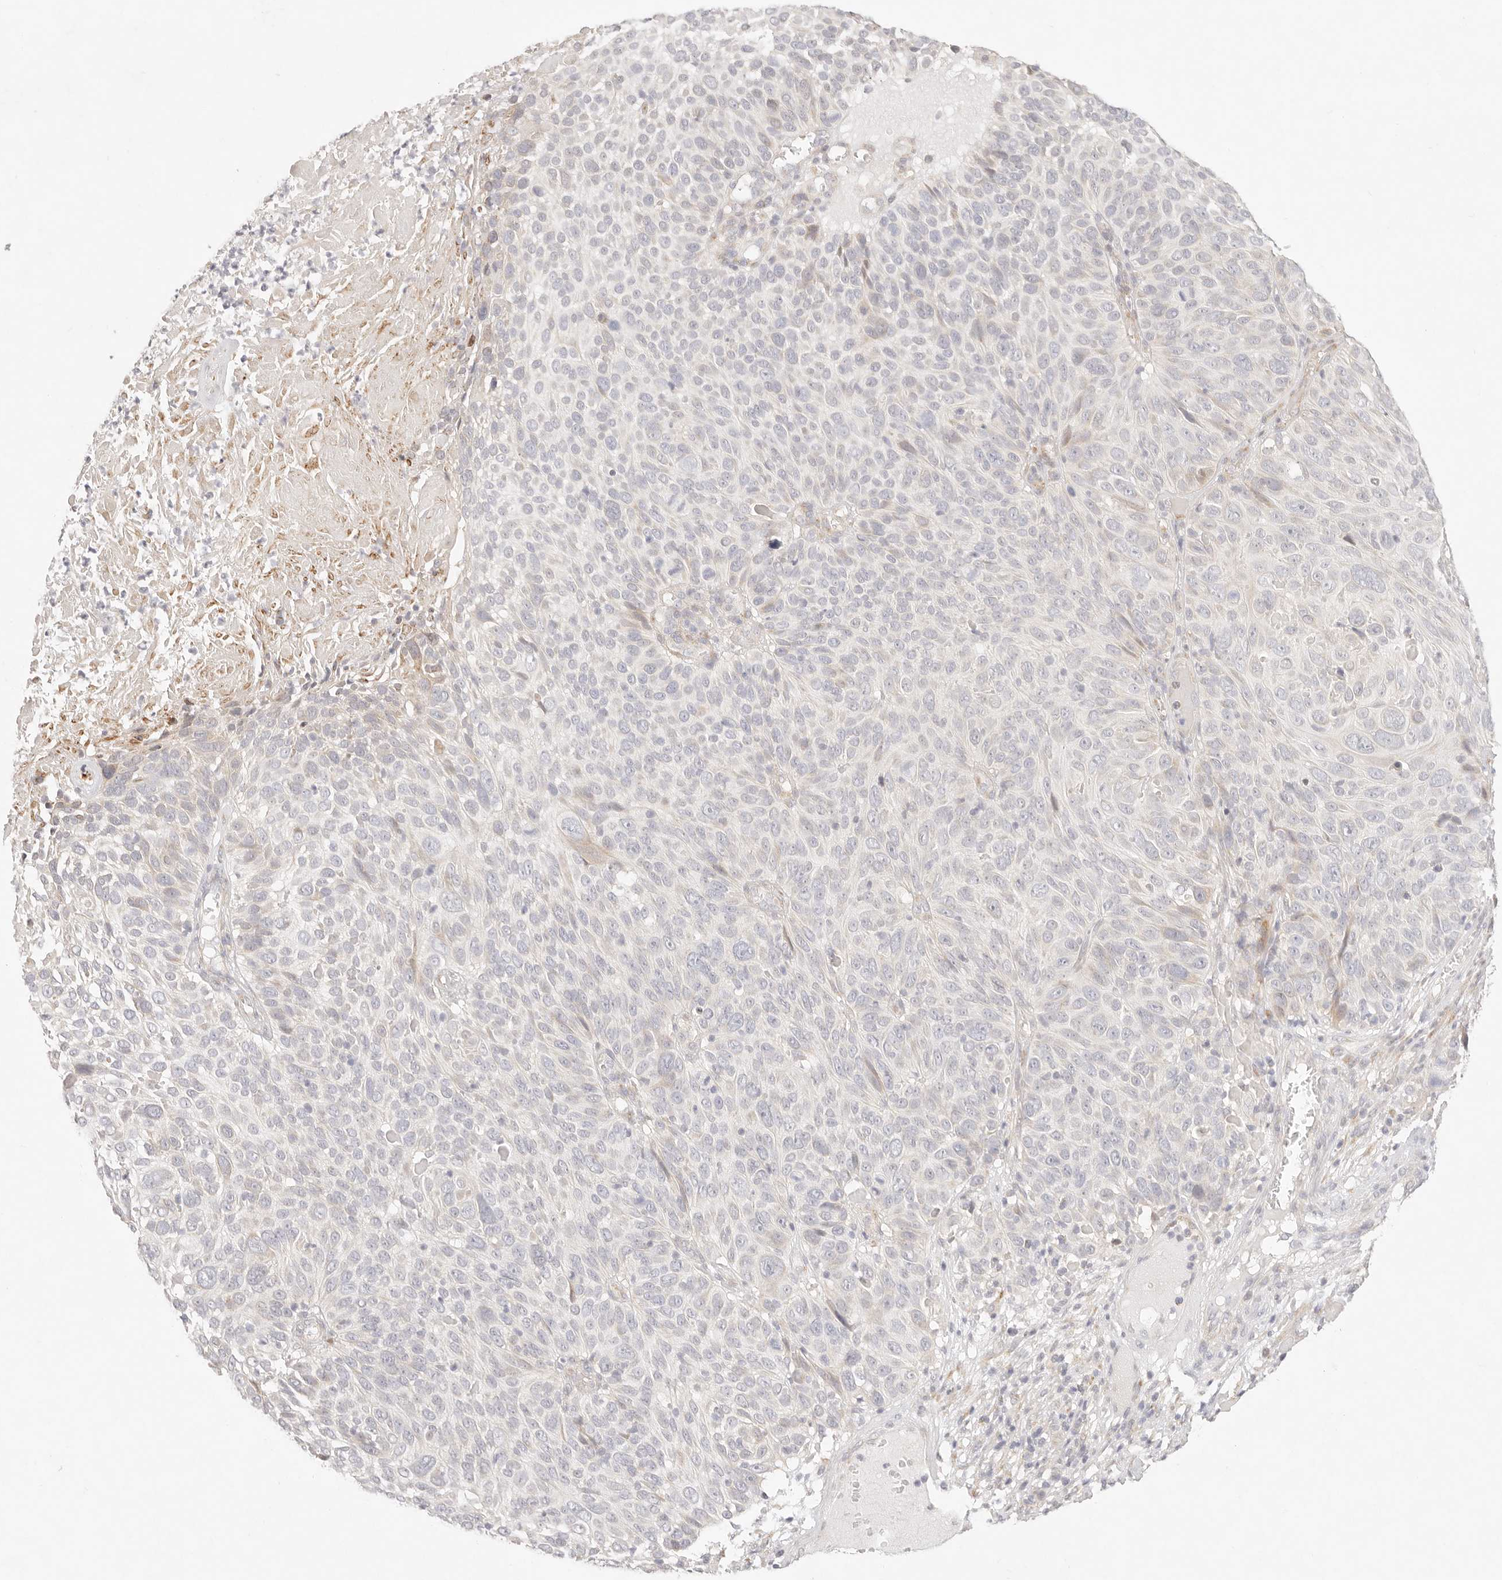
{"staining": {"intensity": "moderate", "quantity": "<25%", "location": "cytoplasmic/membranous"}, "tissue": "cervical cancer", "cell_type": "Tumor cells", "image_type": "cancer", "snomed": [{"axis": "morphology", "description": "Squamous cell carcinoma, NOS"}, {"axis": "topography", "description": "Cervix"}], "caption": "The histopathology image displays immunohistochemical staining of cervical cancer. There is moderate cytoplasmic/membranous expression is identified in about <25% of tumor cells. Immunohistochemistry (ihc) stains the protein in brown and the nuclei are stained blue.", "gene": "GPR156", "patient": {"sex": "female", "age": 74}}